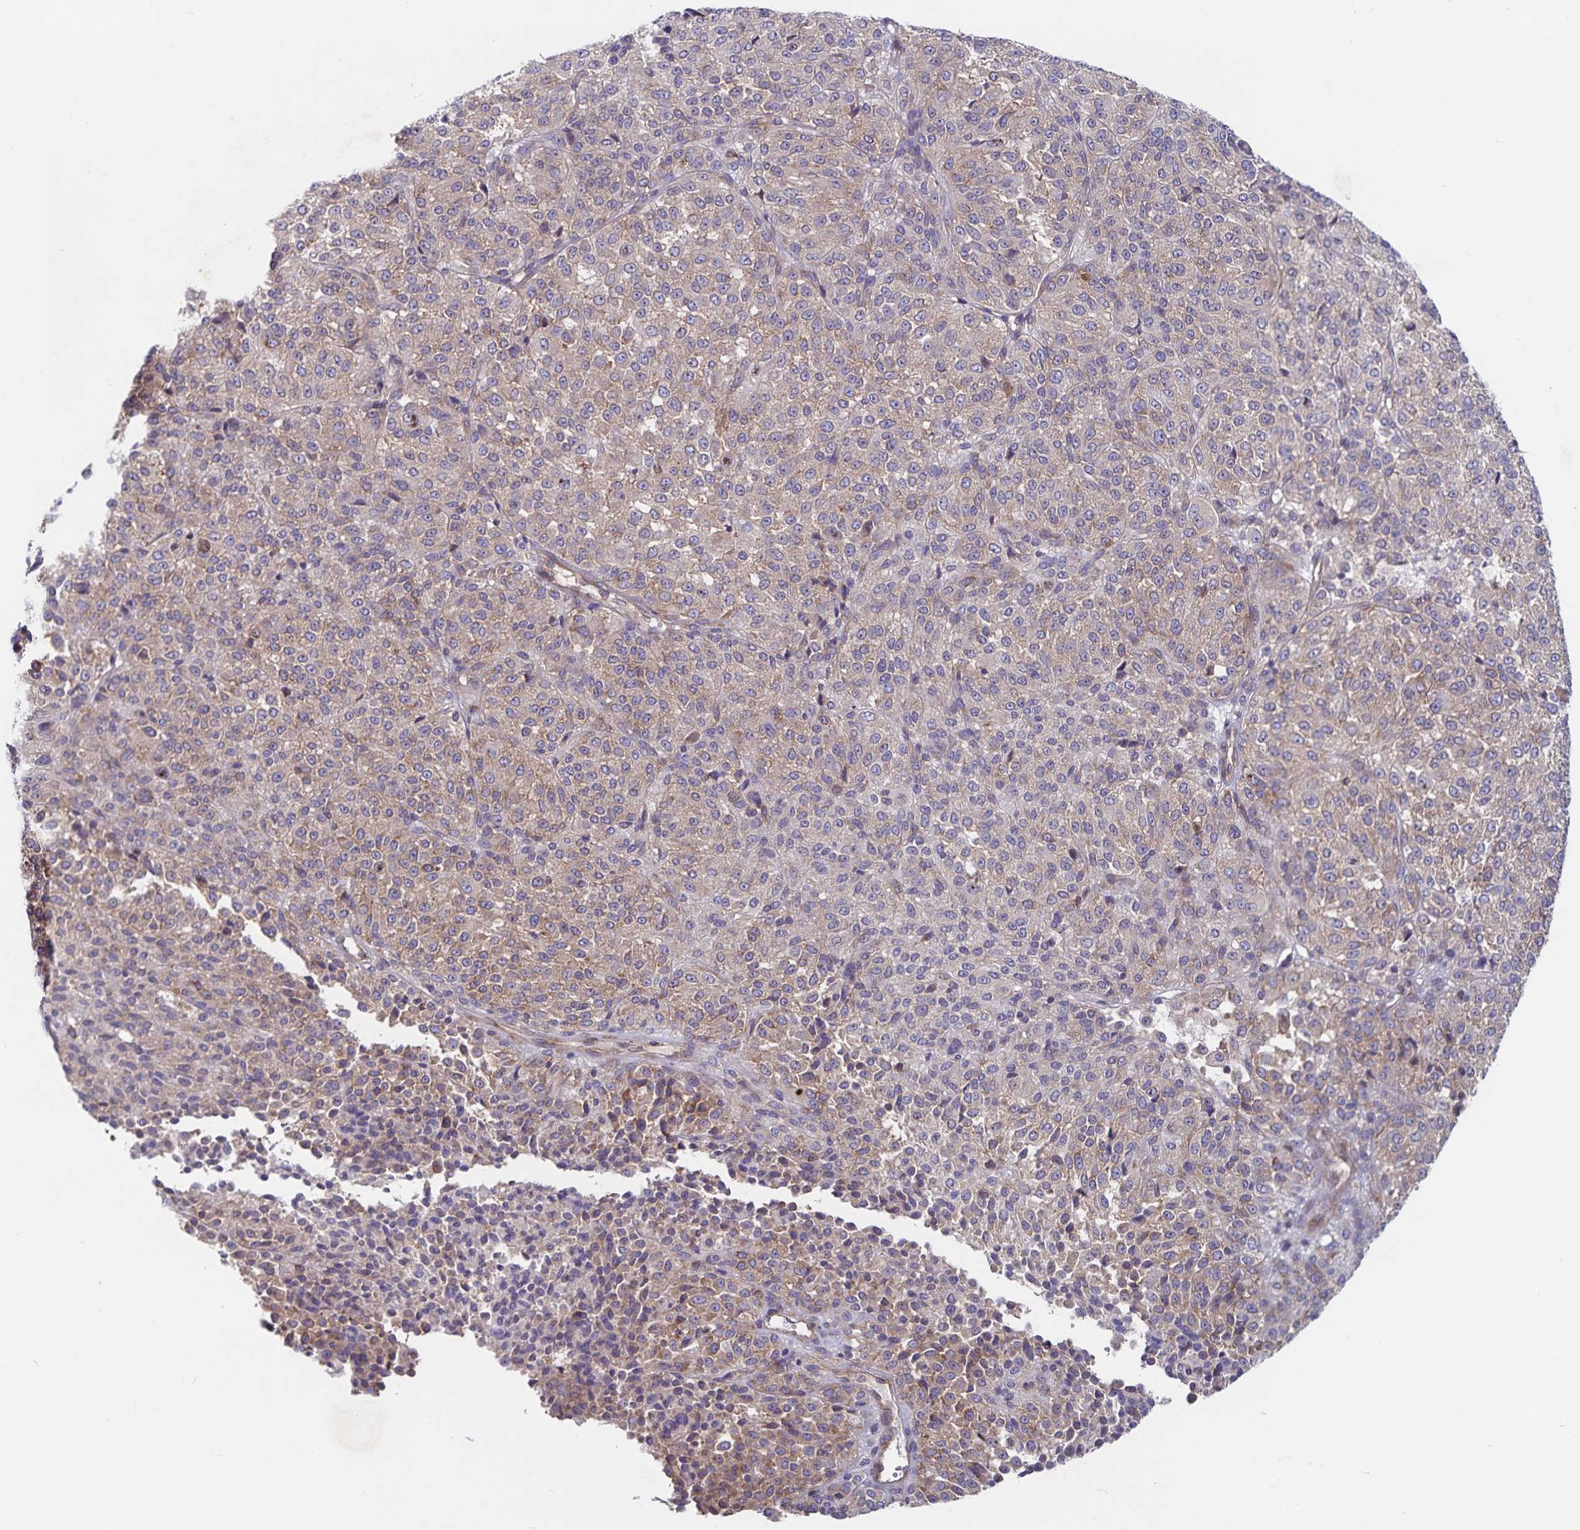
{"staining": {"intensity": "weak", "quantity": ">75%", "location": "cytoplasmic/membranous"}, "tissue": "melanoma", "cell_type": "Tumor cells", "image_type": "cancer", "snomed": [{"axis": "morphology", "description": "Malignant melanoma, Metastatic site"}, {"axis": "topography", "description": "Brain"}], "caption": "Brown immunohistochemical staining in melanoma reveals weak cytoplasmic/membranous staining in about >75% of tumor cells. Using DAB (brown) and hematoxylin (blue) stains, captured at high magnification using brightfield microscopy.", "gene": "FAM120A", "patient": {"sex": "female", "age": 56}}